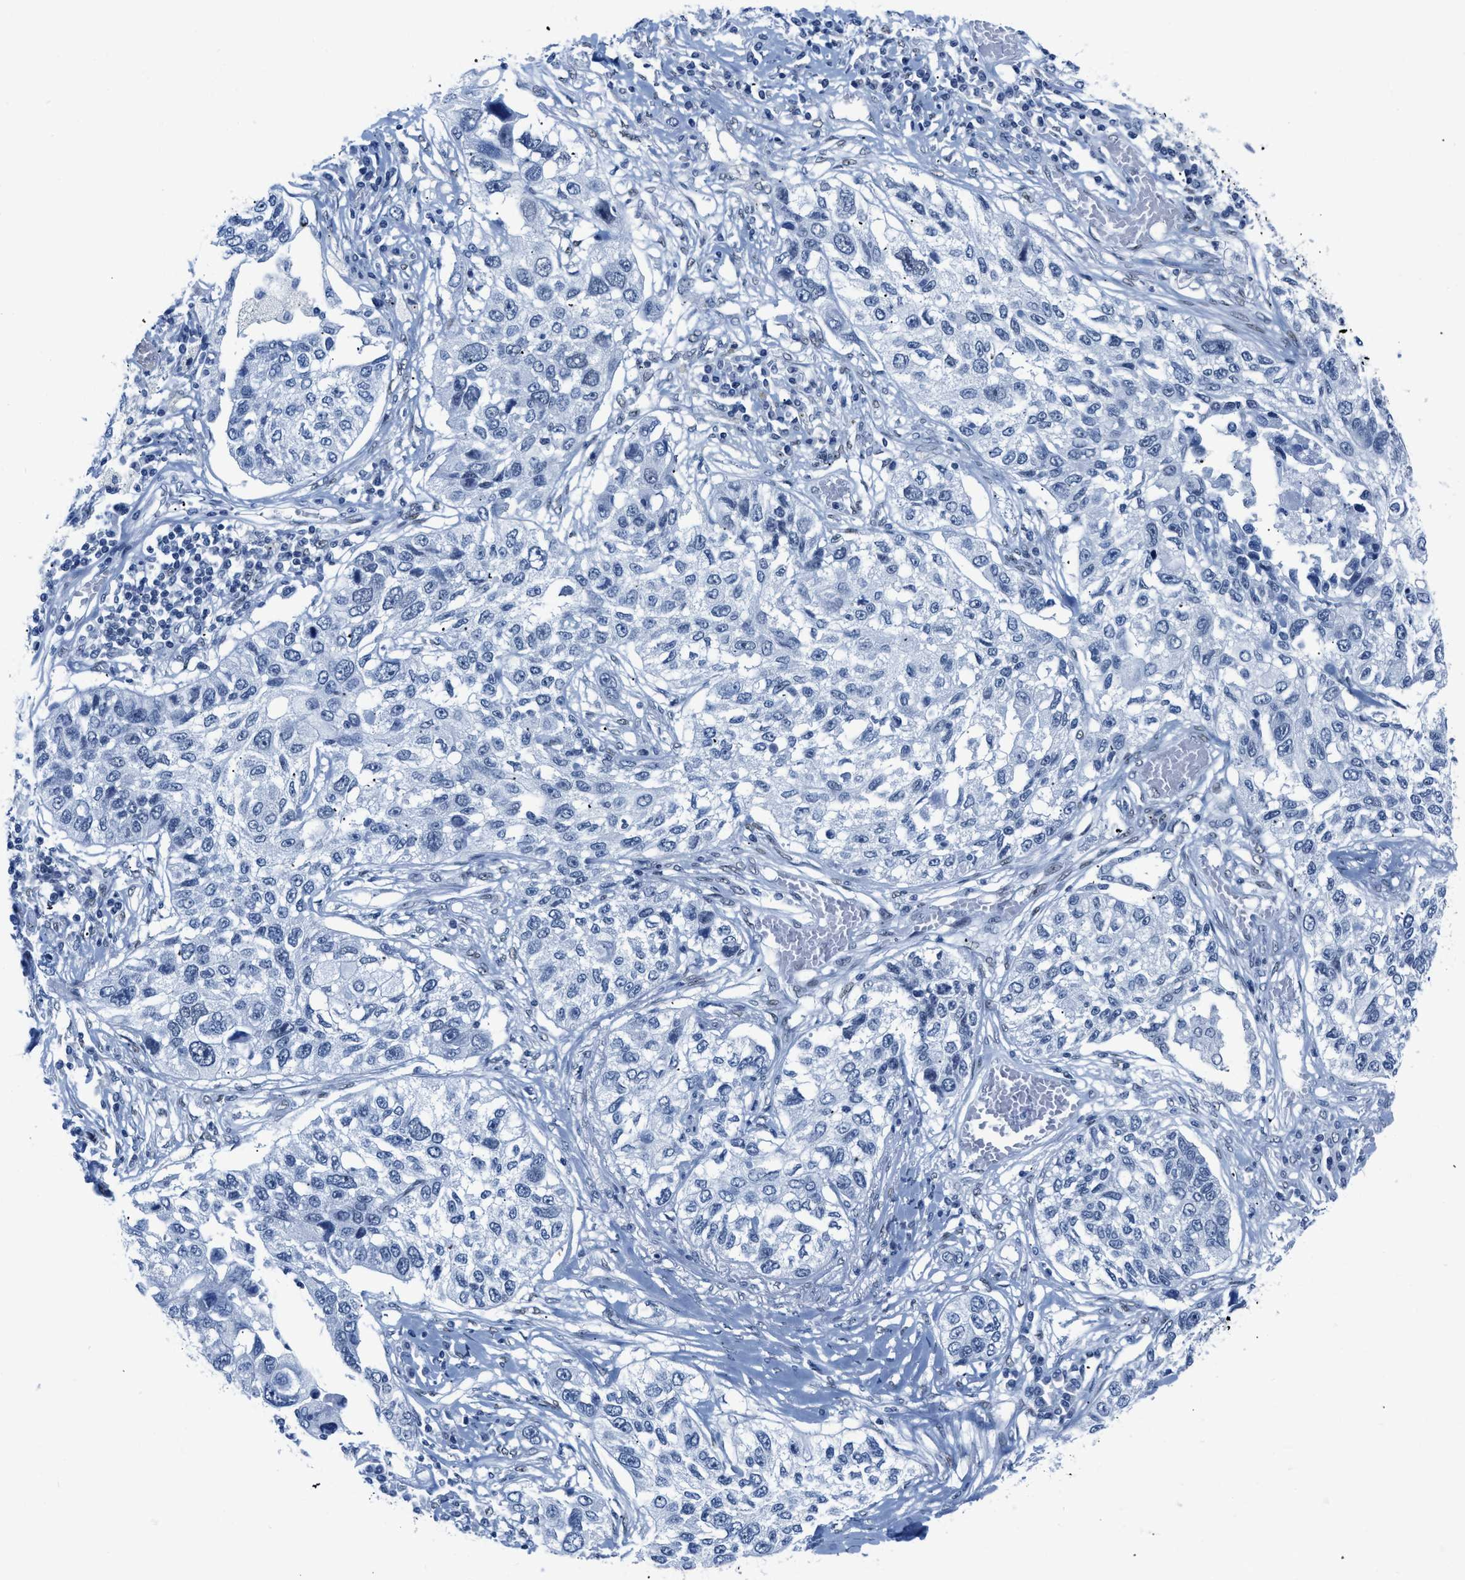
{"staining": {"intensity": "negative", "quantity": "none", "location": "none"}, "tissue": "lung cancer", "cell_type": "Tumor cells", "image_type": "cancer", "snomed": [{"axis": "morphology", "description": "Squamous cell carcinoma, NOS"}, {"axis": "topography", "description": "Lung"}], "caption": "Squamous cell carcinoma (lung) was stained to show a protein in brown. There is no significant staining in tumor cells. (Brightfield microscopy of DAB immunohistochemistry at high magnification).", "gene": "CTBP1", "patient": {"sex": "male", "age": 71}}